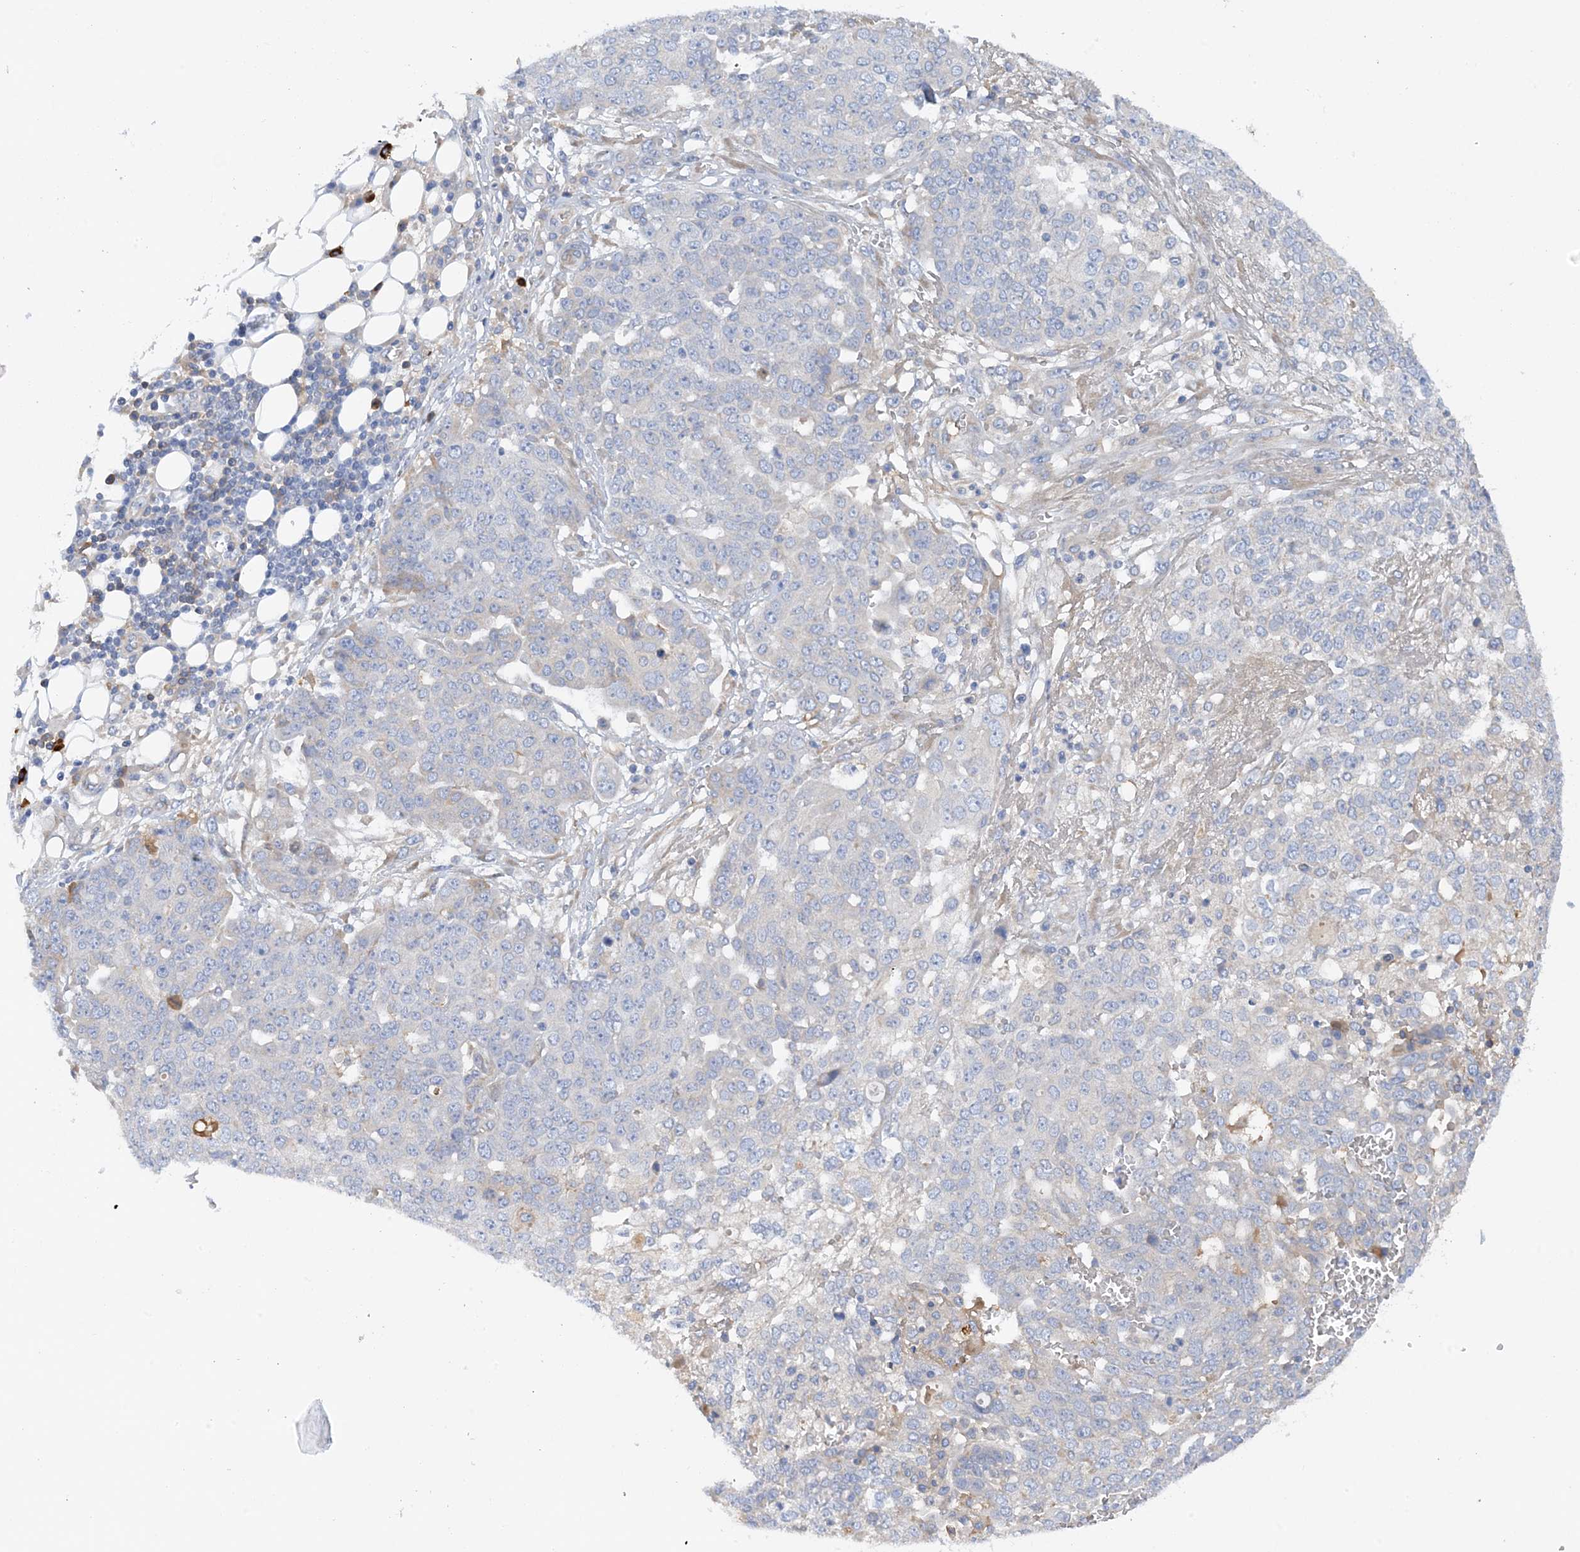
{"staining": {"intensity": "negative", "quantity": "none", "location": "none"}, "tissue": "ovarian cancer", "cell_type": "Tumor cells", "image_type": "cancer", "snomed": [{"axis": "morphology", "description": "Cystadenocarcinoma, serous, NOS"}, {"axis": "topography", "description": "Soft tissue"}, {"axis": "topography", "description": "Ovary"}], "caption": "This is a image of immunohistochemistry staining of ovarian cancer (serous cystadenocarcinoma), which shows no staining in tumor cells.", "gene": "SLC5A11", "patient": {"sex": "female", "age": 57}}